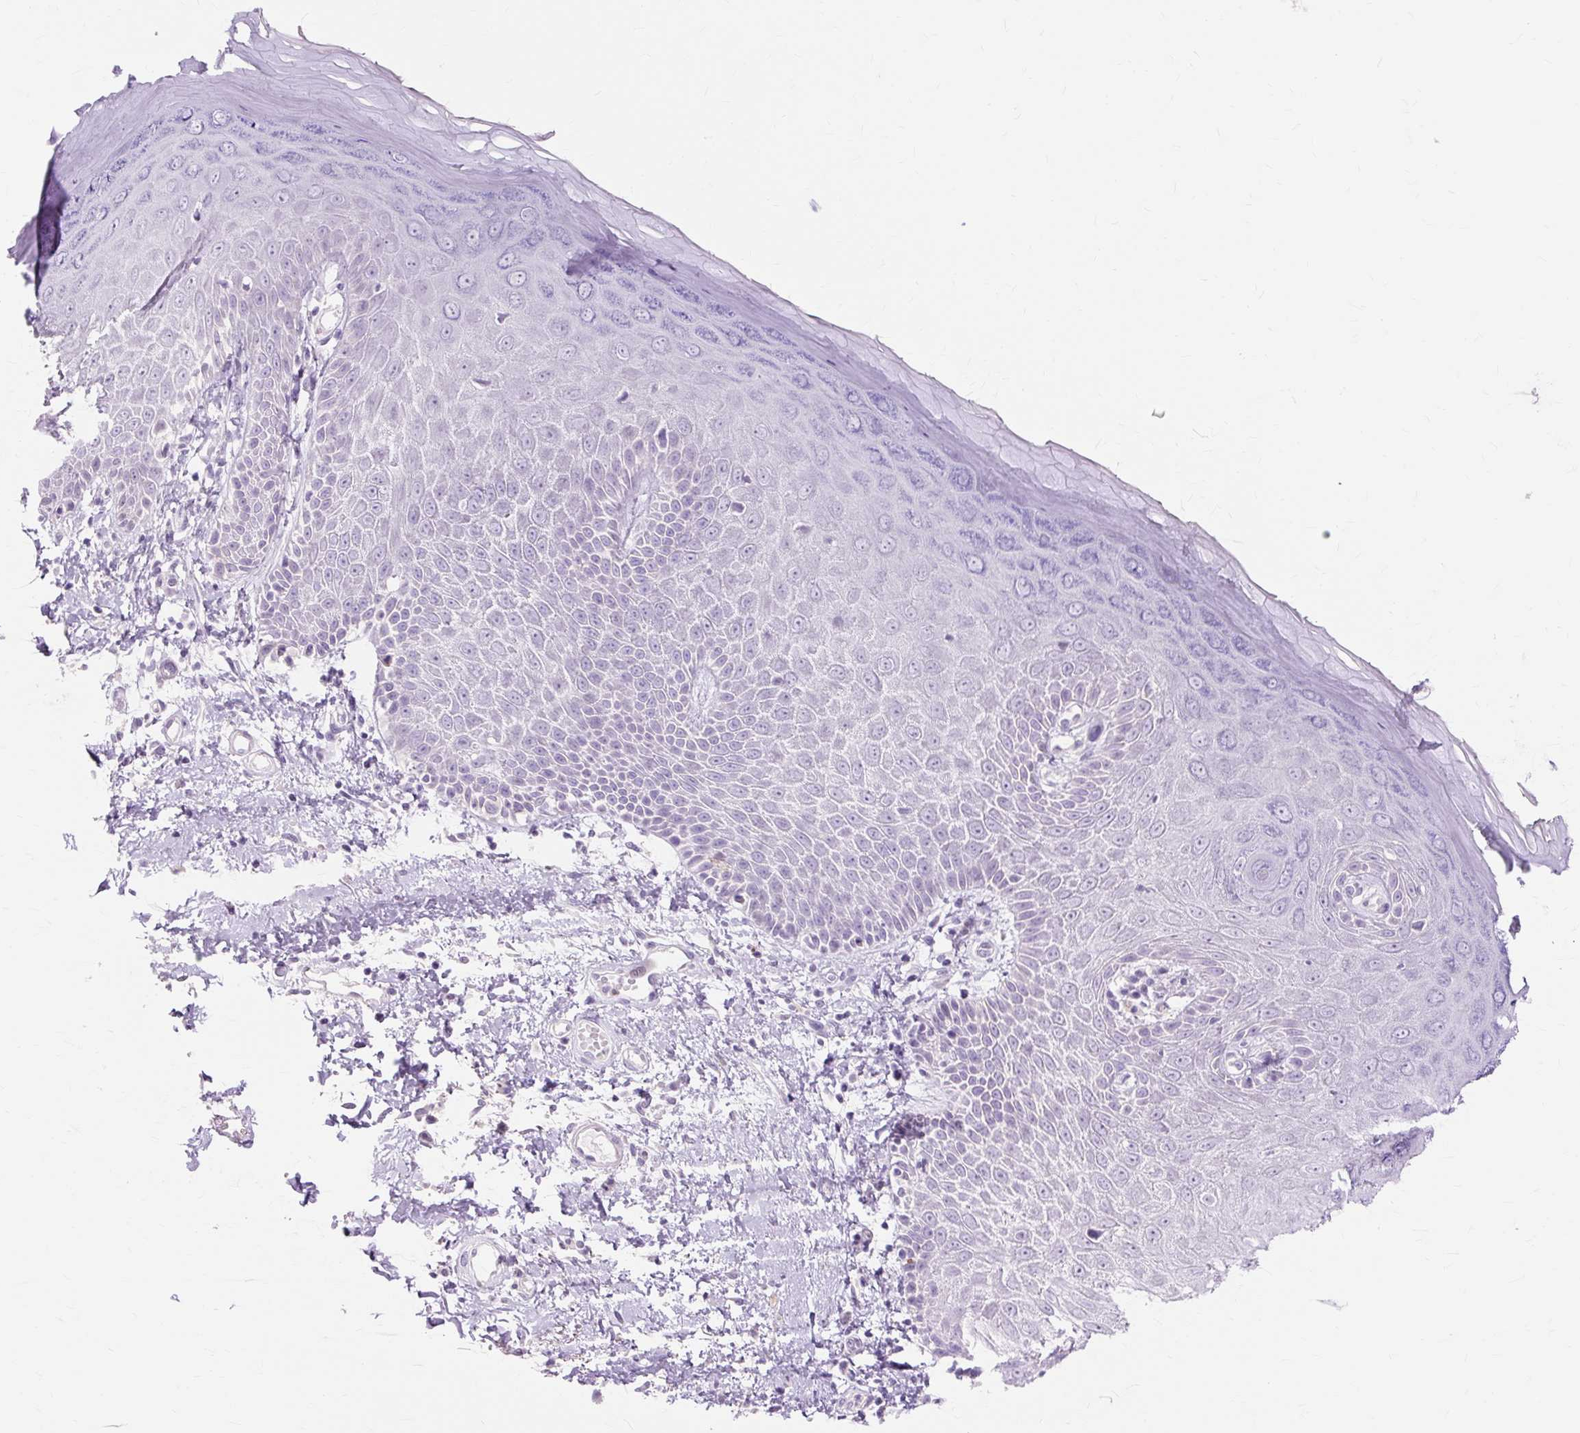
{"staining": {"intensity": "negative", "quantity": "none", "location": "none"}, "tissue": "skin", "cell_type": "Epidermal cells", "image_type": "normal", "snomed": [{"axis": "morphology", "description": "Normal tissue, NOS"}, {"axis": "topography", "description": "Anal"}, {"axis": "topography", "description": "Peripheral nerve tissue"}], "caption": "Epidermal cells show no significant protein expression in unremarkable skin. (DAB immunohistochemistry visualized using brightfield microscopy, high magnification).", "gene": "IRX2", "patient": {"sex": "male", "age": 78}}